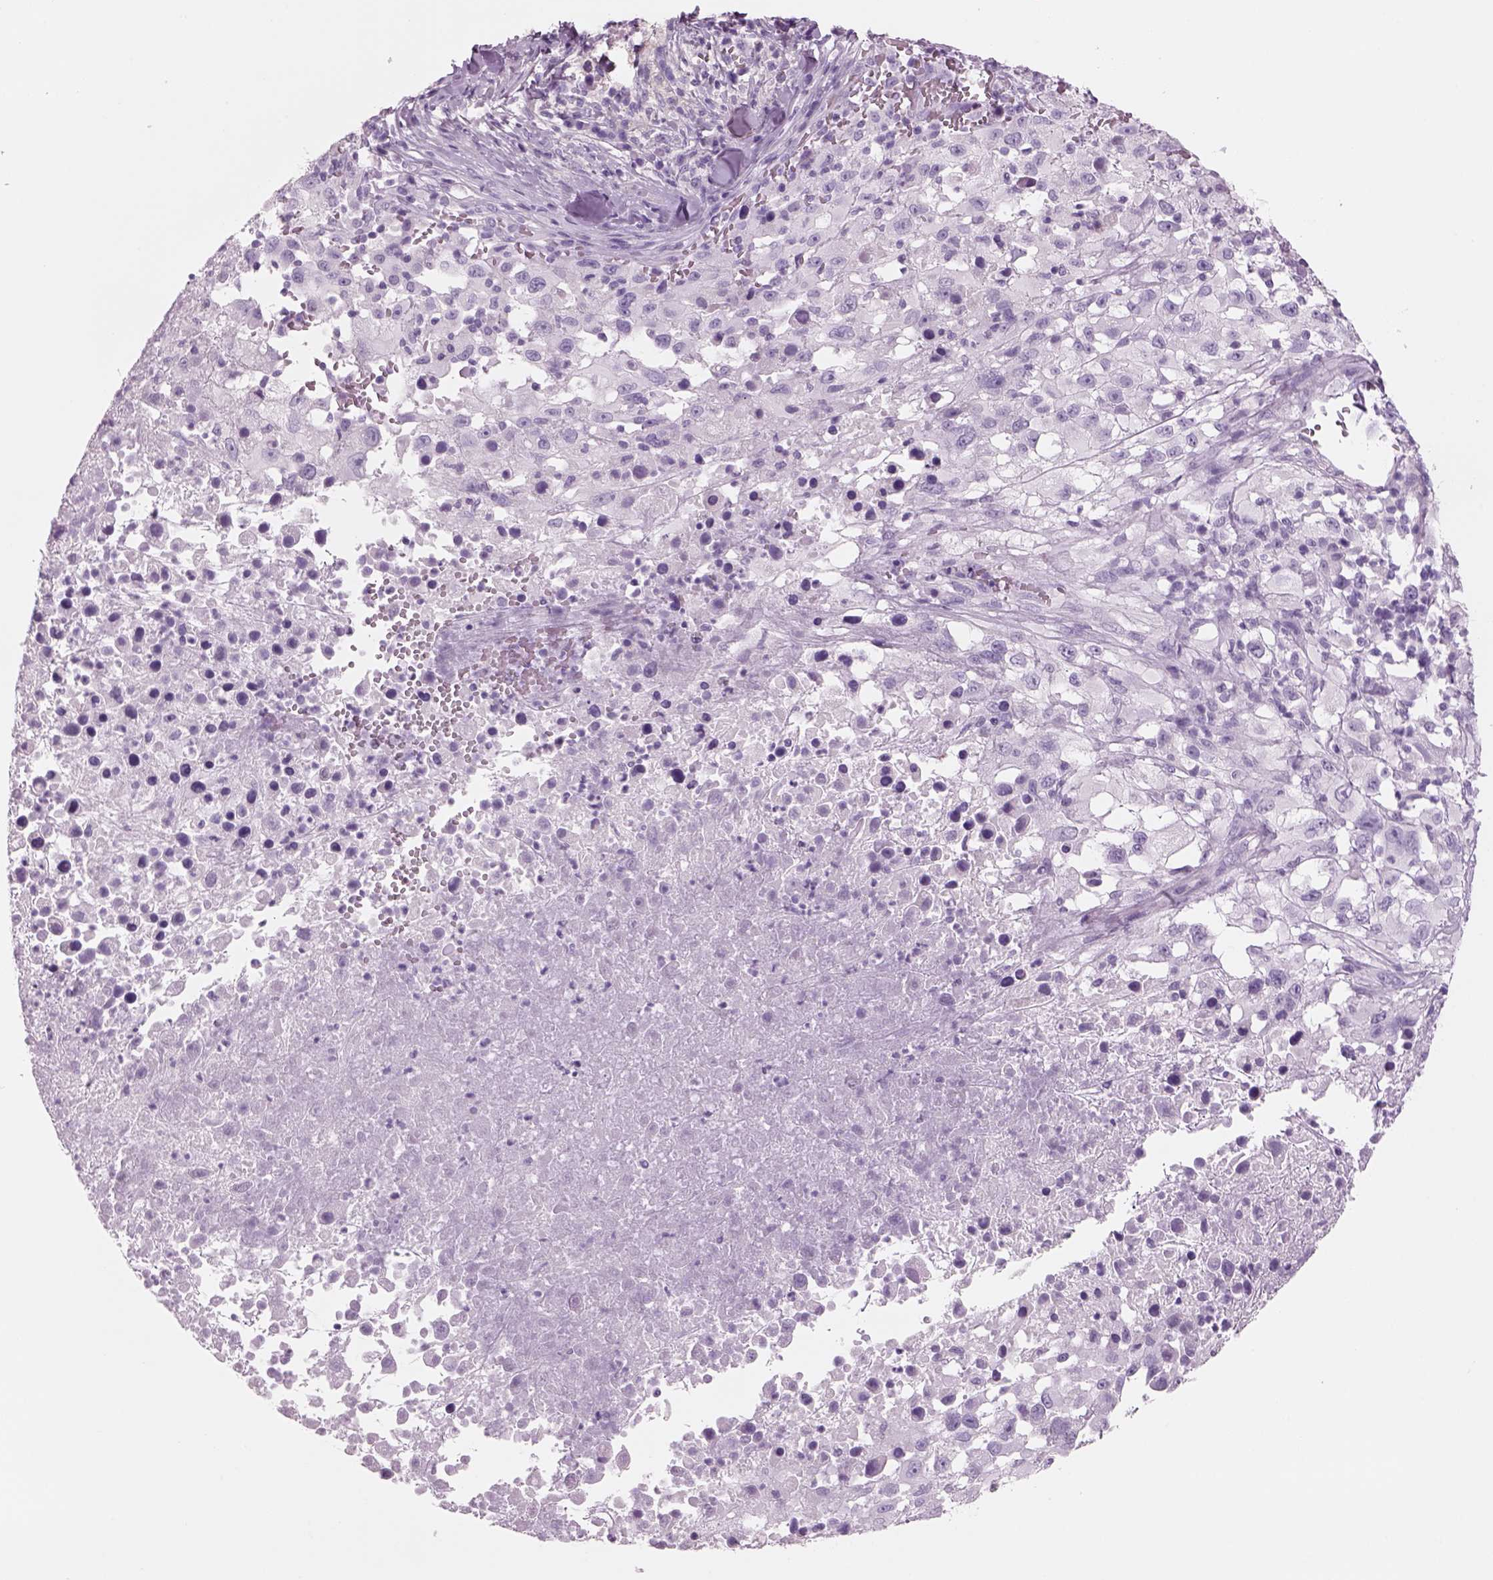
{"staining": {"intensity": "negative", "quantity": "none", "location": "none"}, "tissue": "melanoma", "cell_type": "Tumor cells", "image_type": "cancer", "snomed": [{"axis": "morphology", "description": "Malignant melanoma, Metastatic site"}, {"axis": "topography", "description": "Soft tissue"}], "caption": "Immunohistochemical staining of malignant melanoma (metastatic site) reveals no significant expression in tumor cells.", "gene": "RHO", "patient": {"sex": "male", "age": 50}}